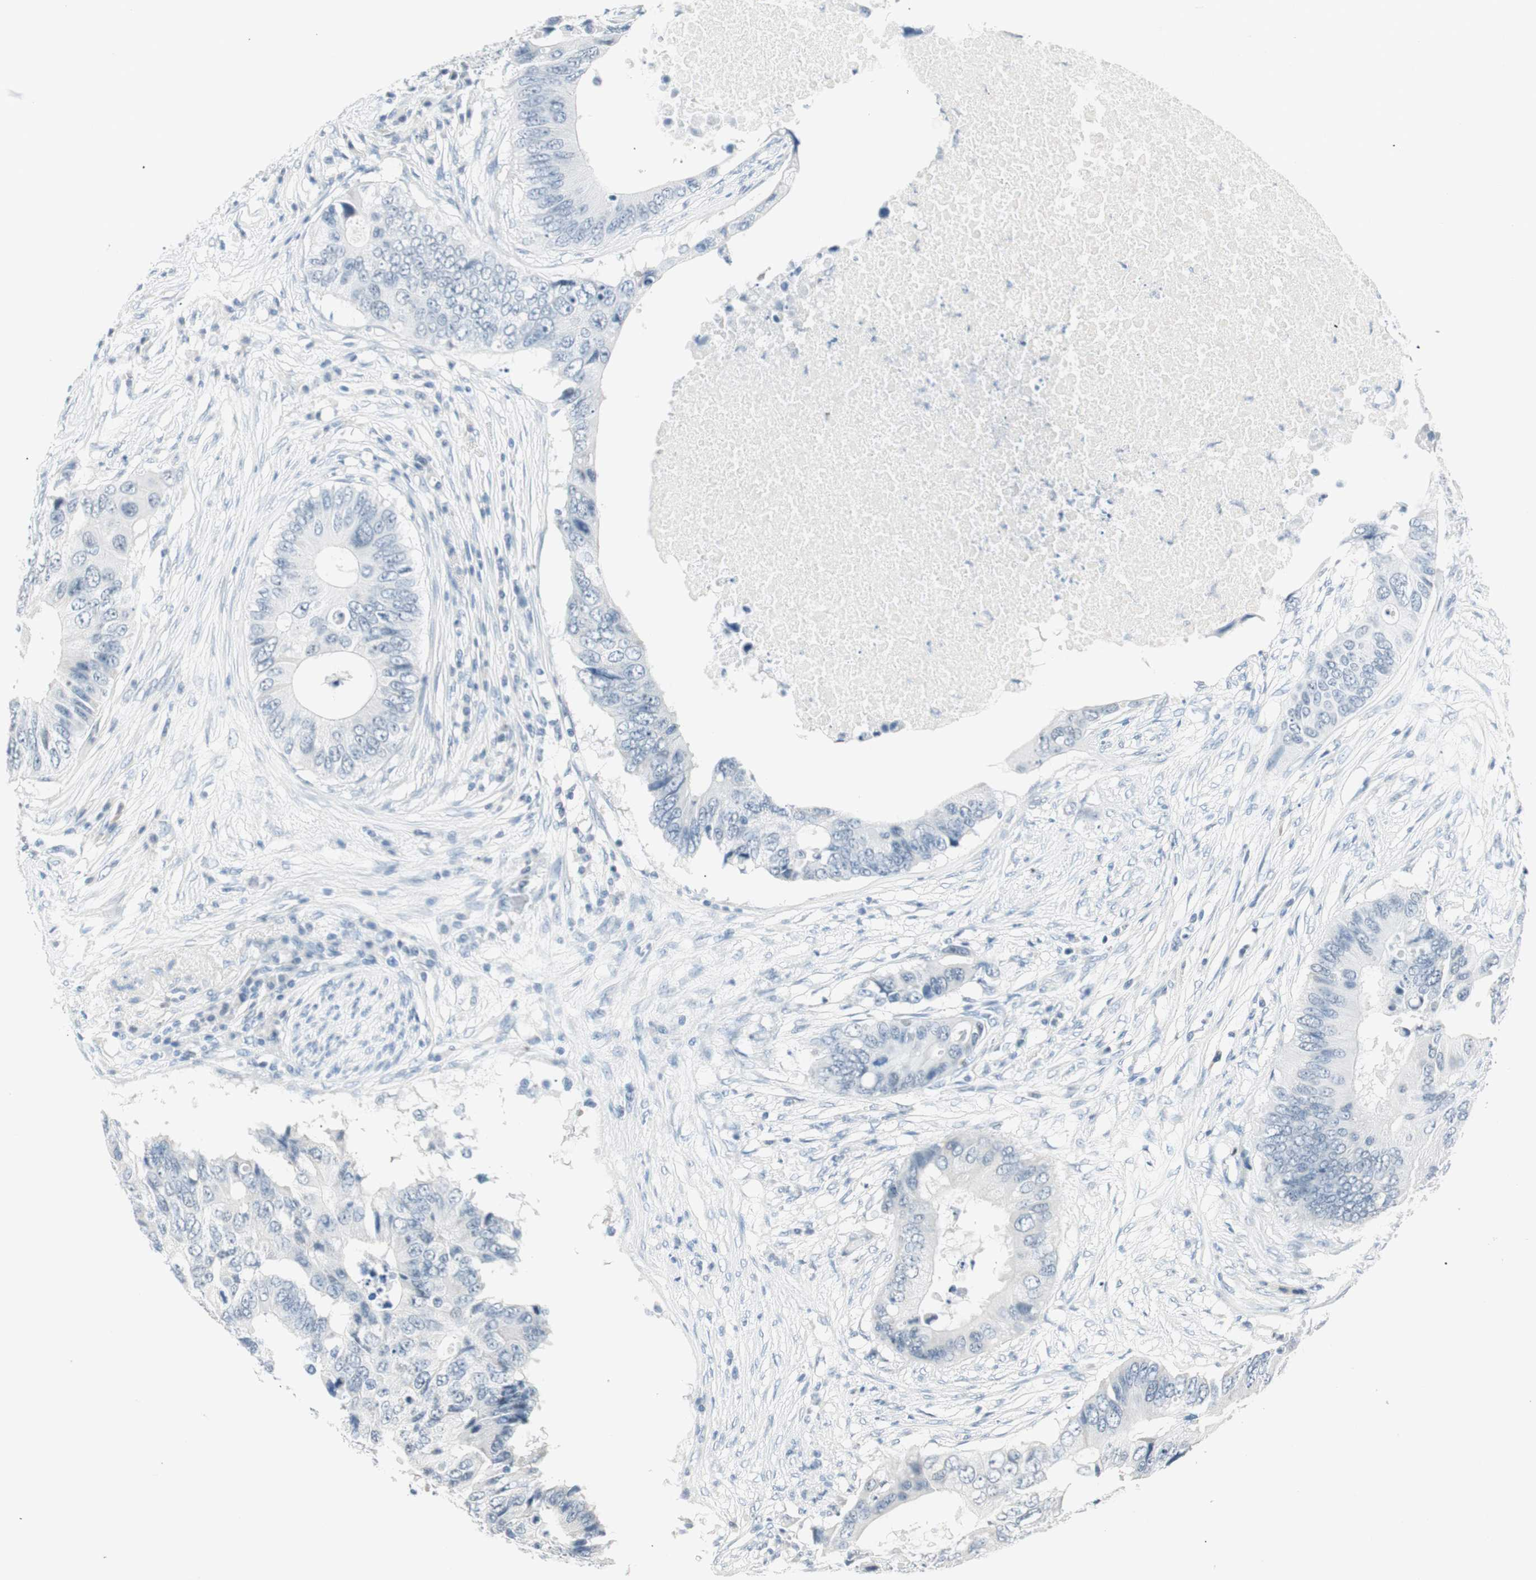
{"staining": {"intensity": "negative", "quantity": "none", "location": "none"}, "tissue": "colorectal cancer", "cell_type": "Tumor cells", "image_type": "cancer", "snomed": [{"axis": "morphology", "description": "Adenocarcinoma, NOS"}, {"axis": "topography", "description": "Colon"}], "caption": "Immunohistochemical staining of colorectal cancer displays no significant staining in tumor cells.", "gene": "HOXB13", "patient": {"sex": "male", "age": 71}}